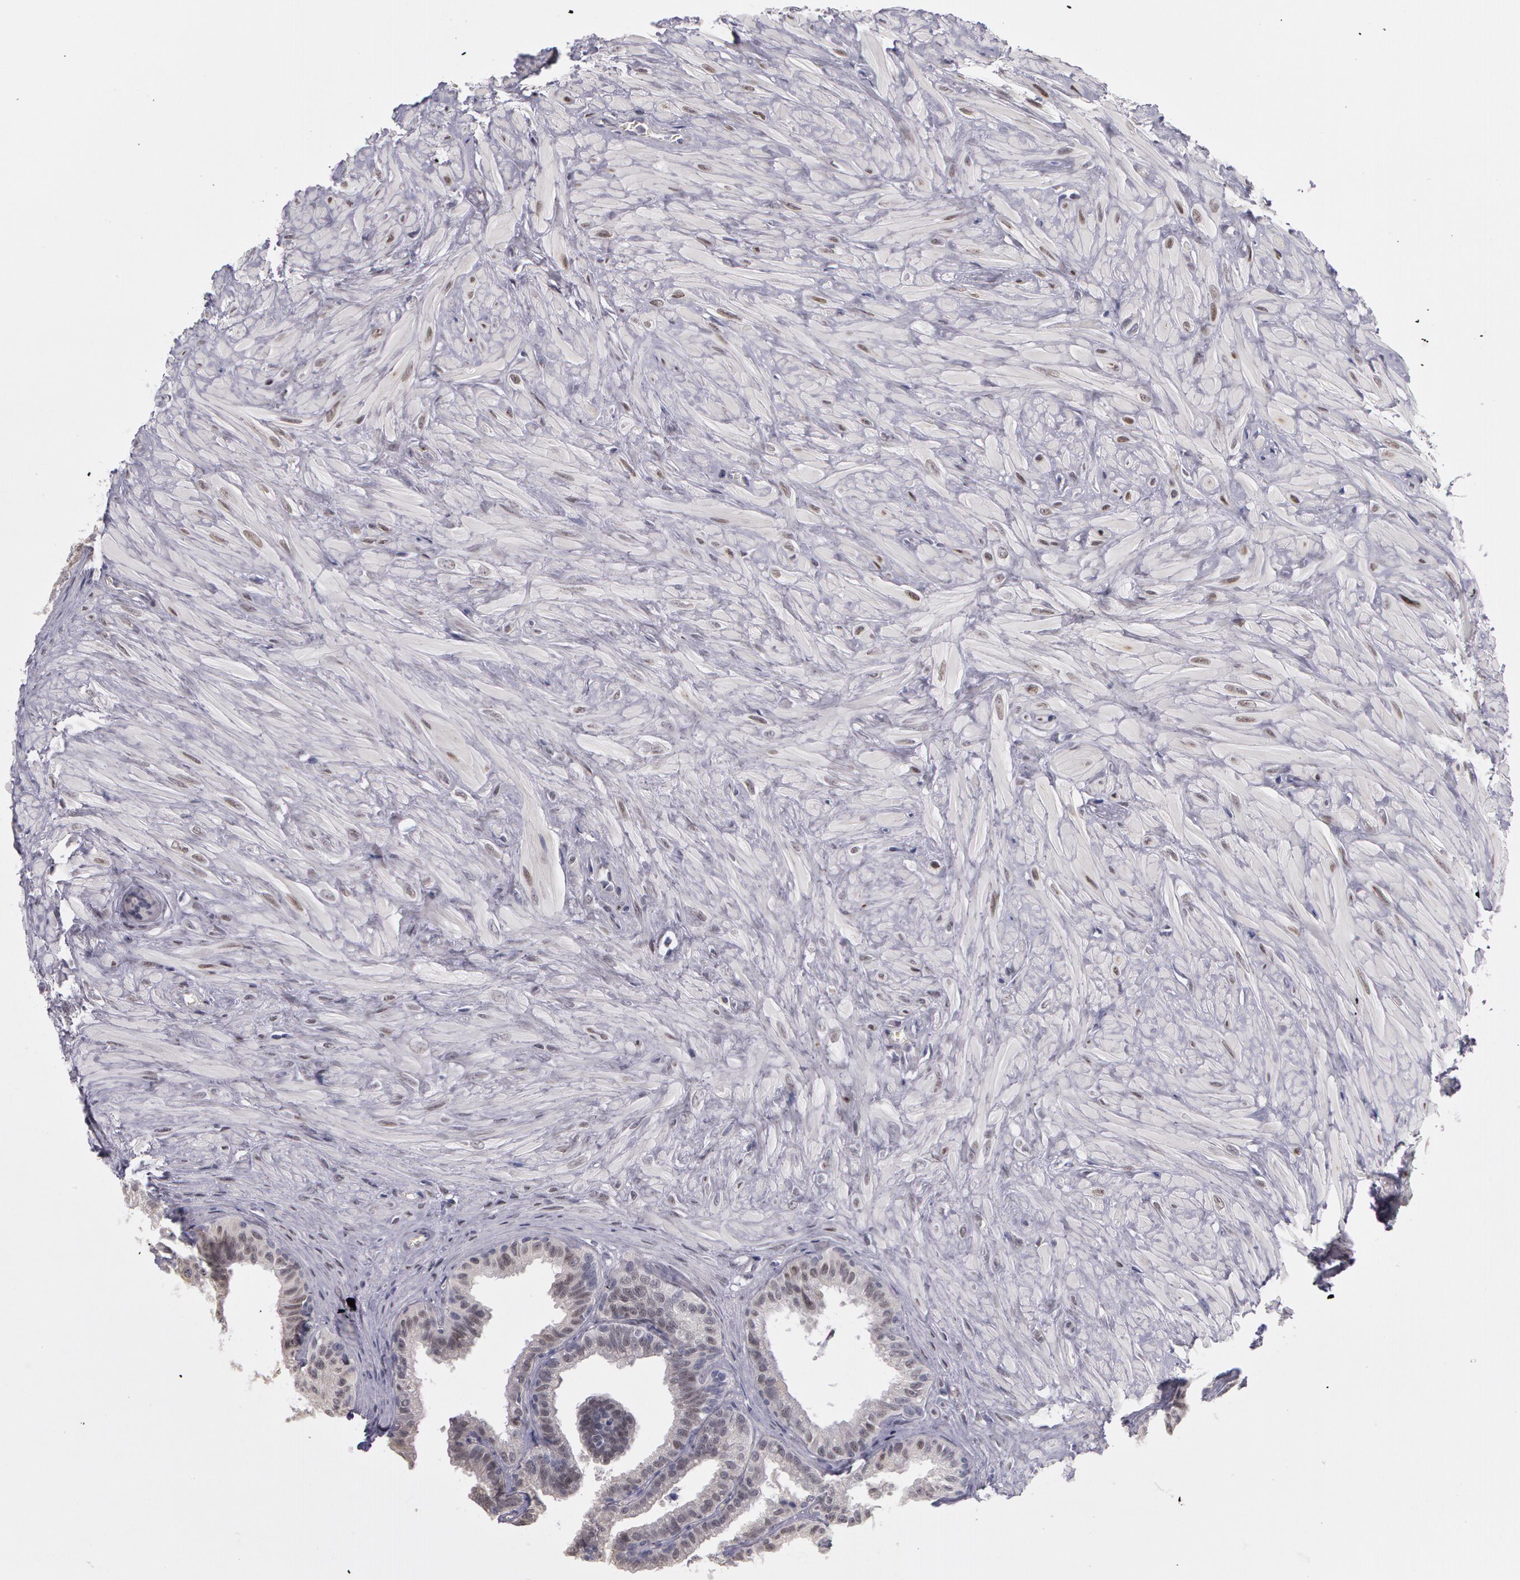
{"staining": {"intensity": "weak", "quantity": "<25%", "location": "nuclear"}, "tissue": "seminal vesicle", "cell_type": "Glandular cells", "image_type": "normal", "snomed": [{"axis": "morphology", "description": "Normal tissue, NOS"}, {"axis": "topography", "description": "Seminal veicle"}], "caption": "This is a micrograph of IHC staining of normal seminal vesicle, which shows no positivity in glandular cells. (Immunohistochemistry, brightfield microscopy, high magnification).", "gene": "PRICKLE1", "patient": {"sex": "male", "age": 26}}